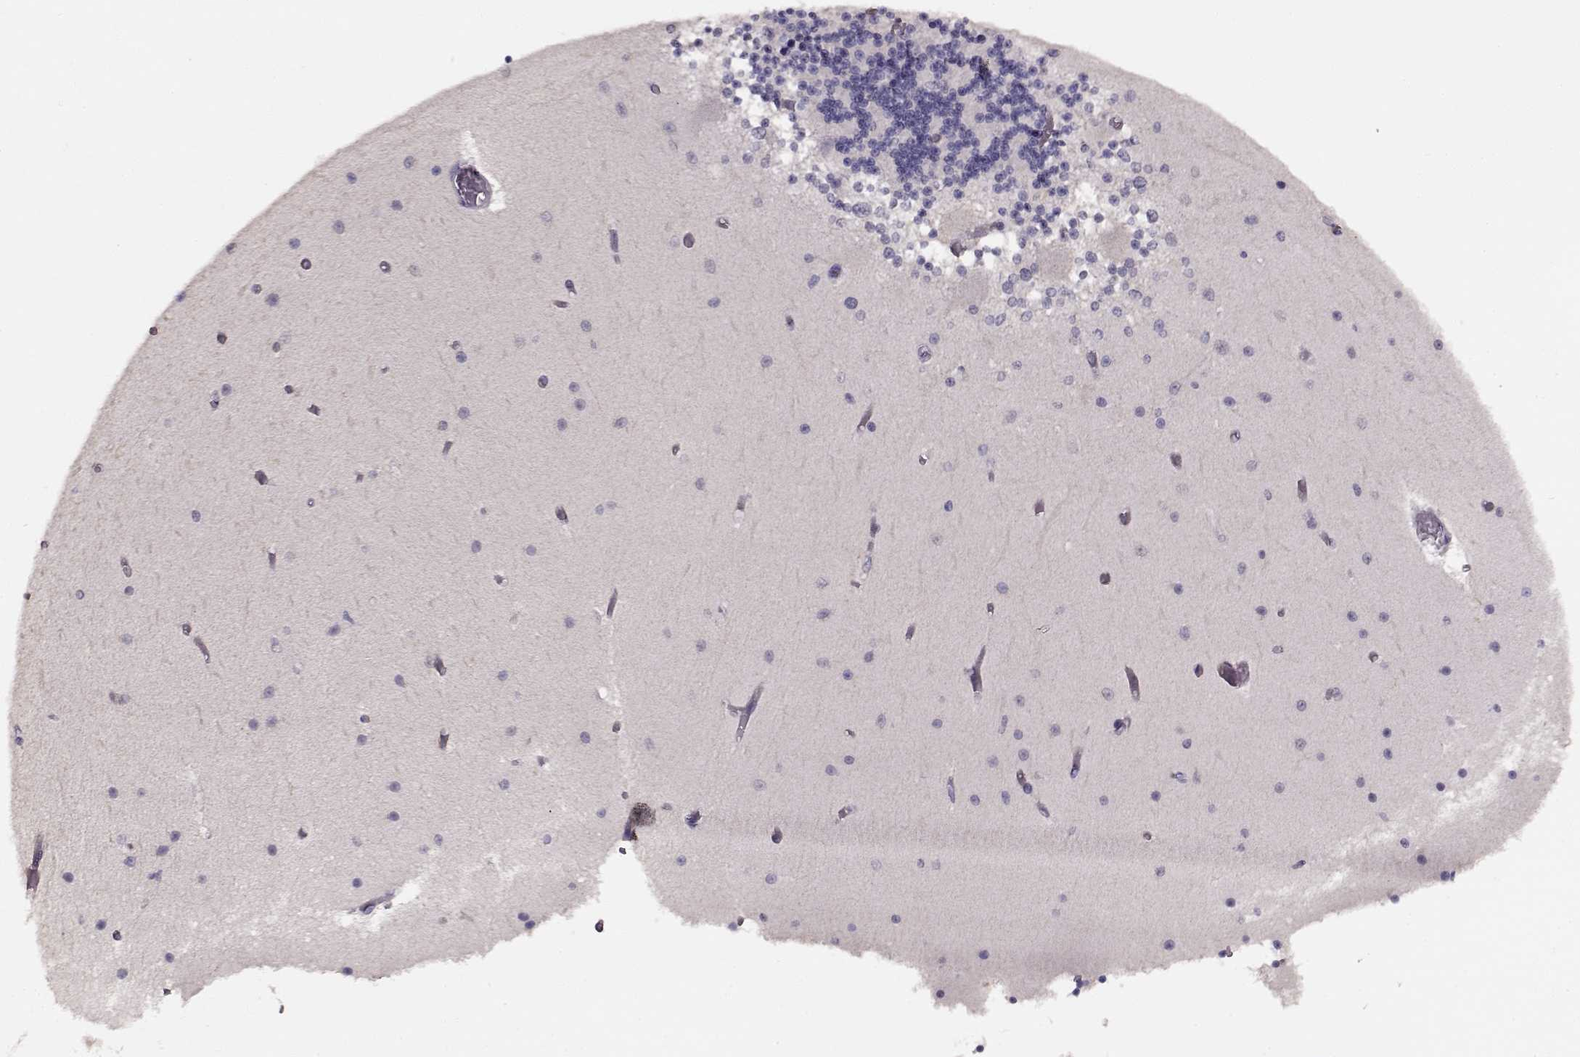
{"staining": {"intensity": "negative", "quantity": "none", "location": "none"}, "tissue": "cerebellum", "cell_type": "Cells in granular layer", "image_type": "normal", "snomed": [{"axis": "morphology", "description": "Normal tissue, NOS"}, {"axis": "topography", "description": "Cerebellum"}], "caption": "Immunohistochemical staining of normal cerebellum exhibits no significant positivity in cells in granular layer. (DAB immunohistochemistry (IHC) visualized using brightfield microscopy, high magnification).", "gene": "RP1L1", "patient": {"sex": "female", "age": 28}}